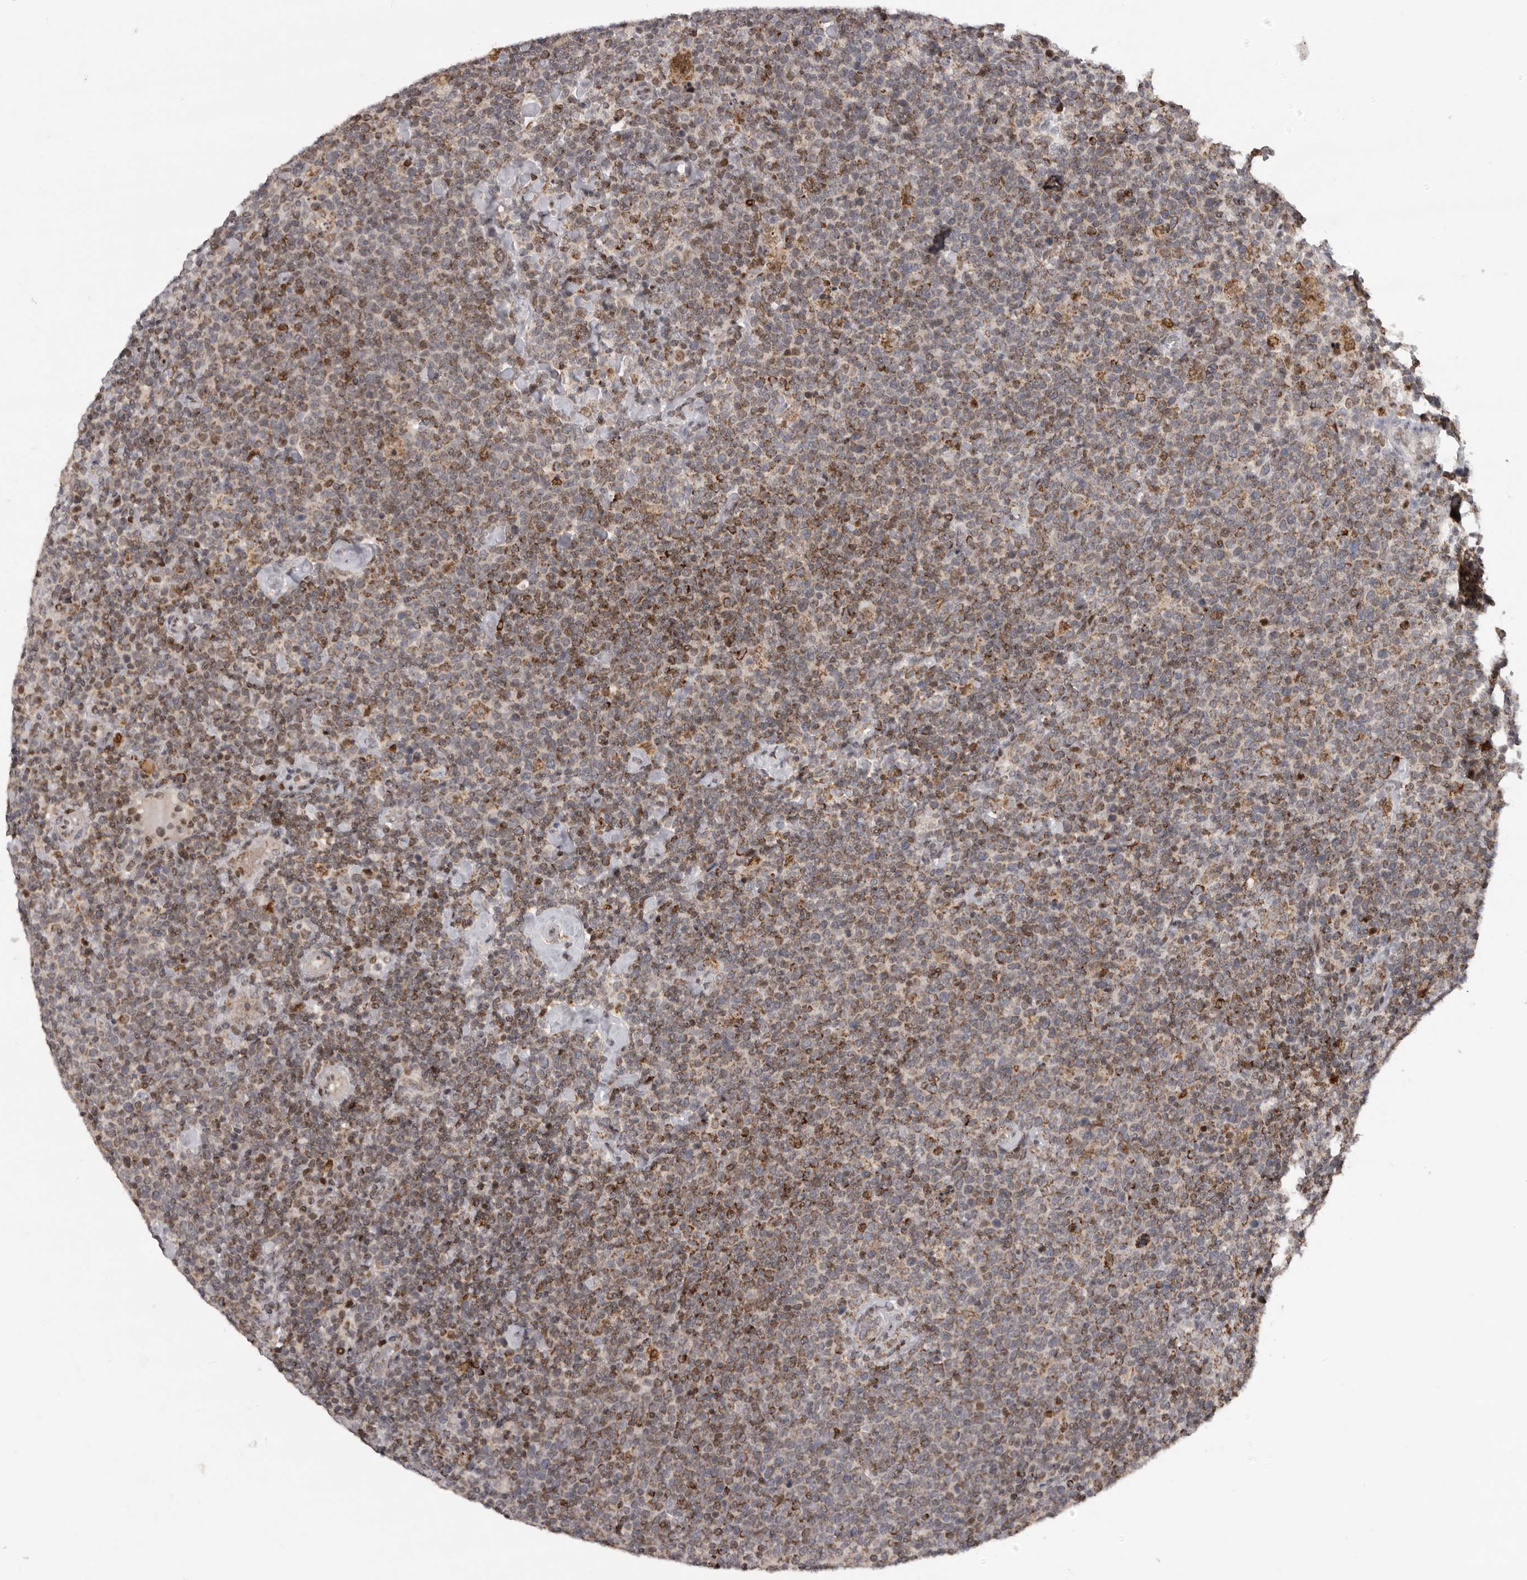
{"staining": {"intensity": "moderate", "quantity": ">75%", "location": "cytoplasmic/membranous"}, "tissue": "lymphoma", "cell_type": "Tumor cells", "image_type": "cancer", "snomed": [{"axis": "morphology", "description": "Malignant lymphoma, non-Hodgkin's type, High grade"}, {"axis": "topography", "description": "Lymph node"}], "caption": "Immunohistochemistry image of human high-grade malignant lymphoma, non-Hodgkin's type stained for a protein (brown), which reveals medium levels of moderate cytoplasmic/membranous staining in about >75% of tumor cells.", "gene": "C17orf99", "patient": {"sex": "male", "age": 61}}